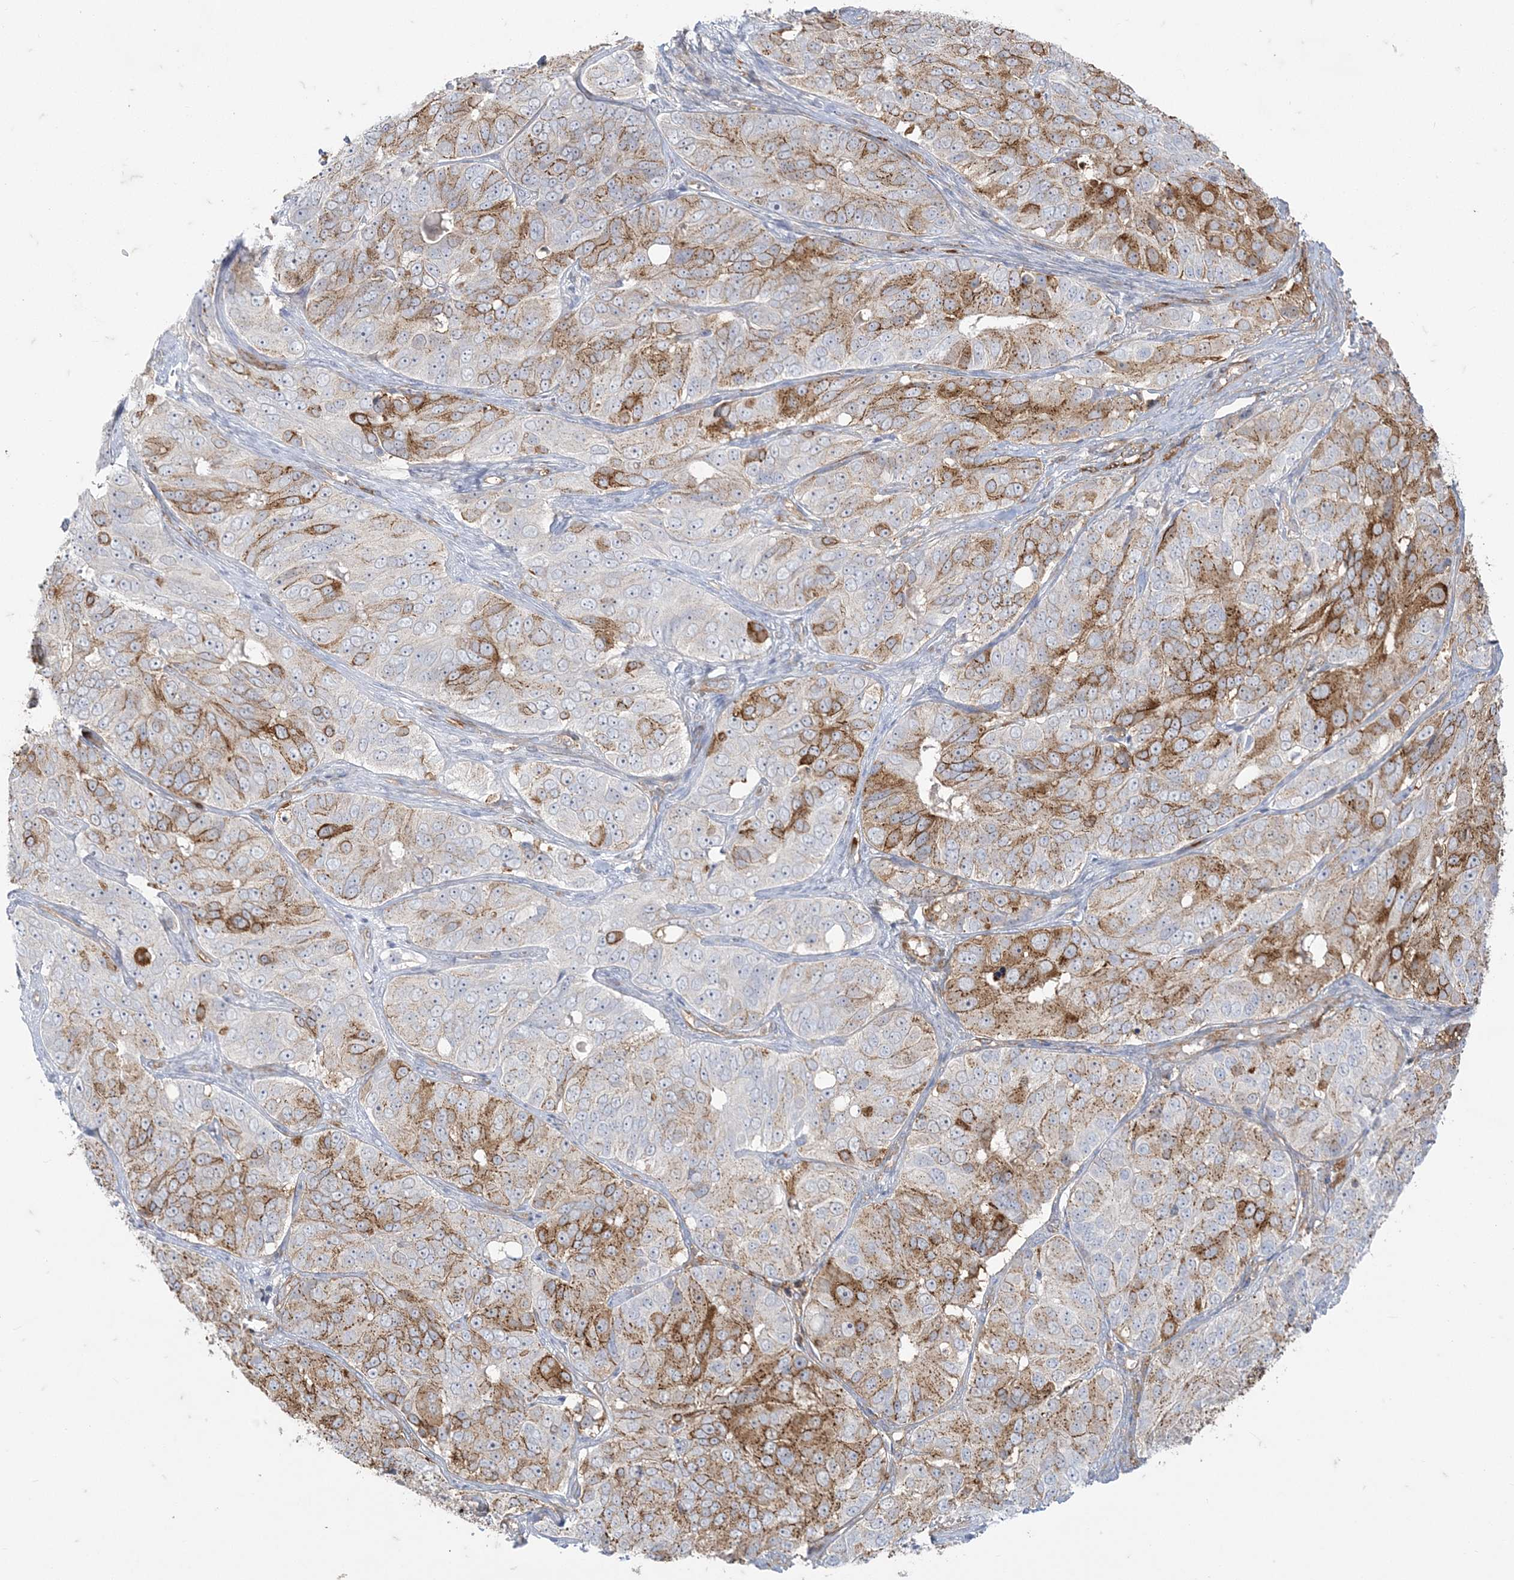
{"staining": {"intensity": "moderate", "quantity": "25%-75%", "location": "cytoplasmic/membranous"}, "tissue": "ovarian cancer", "cell_type": "Tumor cells", "image_type": "cancer", "snomed": [{"axis": "morphology", "description": "Carcinoma, endometroid"}, {"axis": "topography", "description": "Ovary"}], "caption": "A photomicrograph of human ovarian endometroid carcinoma stained for a protein reveals moderate cytoplasmic/membranous brown staining in tumor cells.", "gene": "DERL3", "patient": {"sex": "female", "age": 51}}